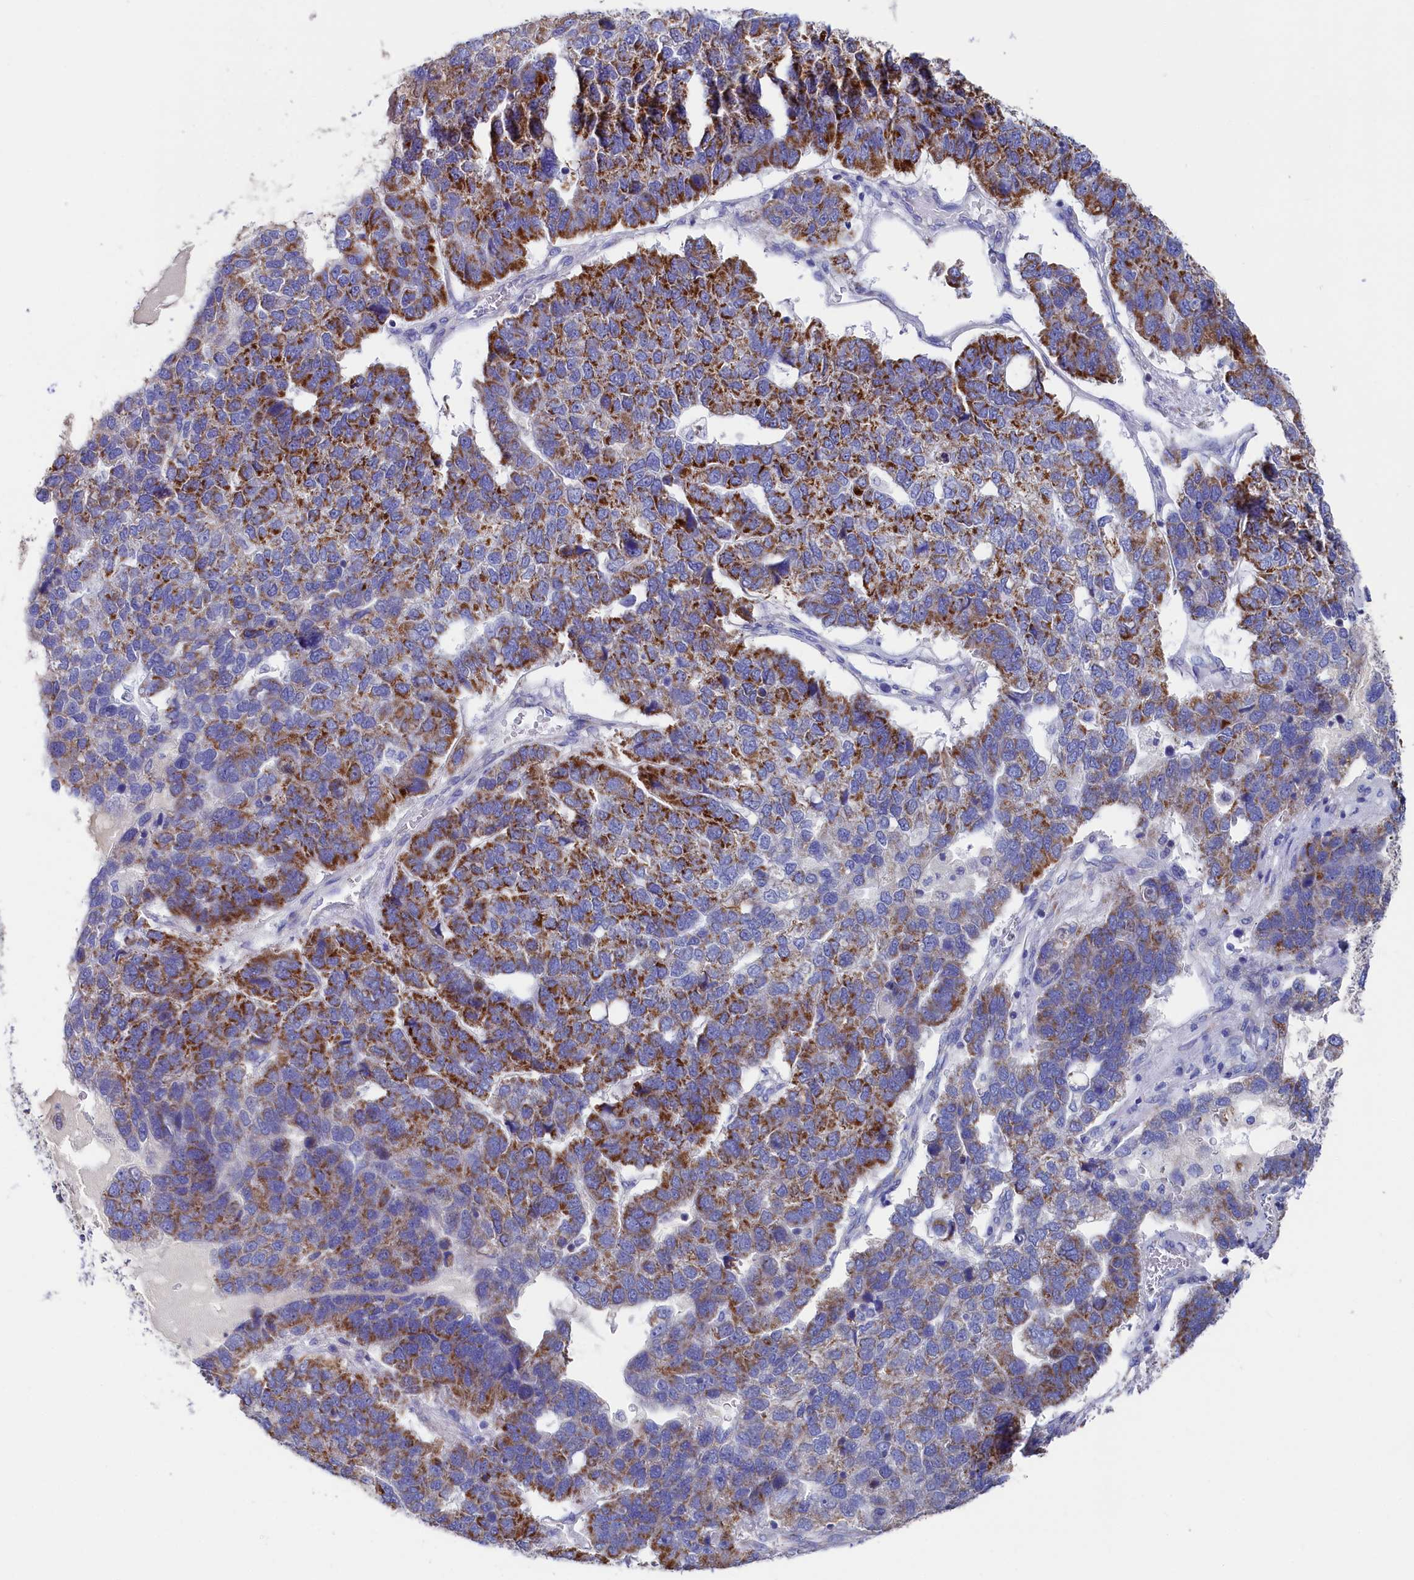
{"staining": {"intensity": "strong", "quantity": "25%-75%", "location": "cytoplasmic/membranous"}, "tissue": "pancreatic cancer", "cell_type": "Tumor cells", "image_type": "cancer", "snomed": [{"axis": "morphology", "description": "Adenocarcinoma, NOS"}, {"axis": "topography", "description": "Pancreas"}], "caption": "Pancreatic cancer tissue displays strong cytoplasmic/membranous positivity in approximately 25%-75% of tumor cells, visualized by immunohistochemistry.", "gene": "MMAB", "patient": {"sex": "female", "age": 61}}